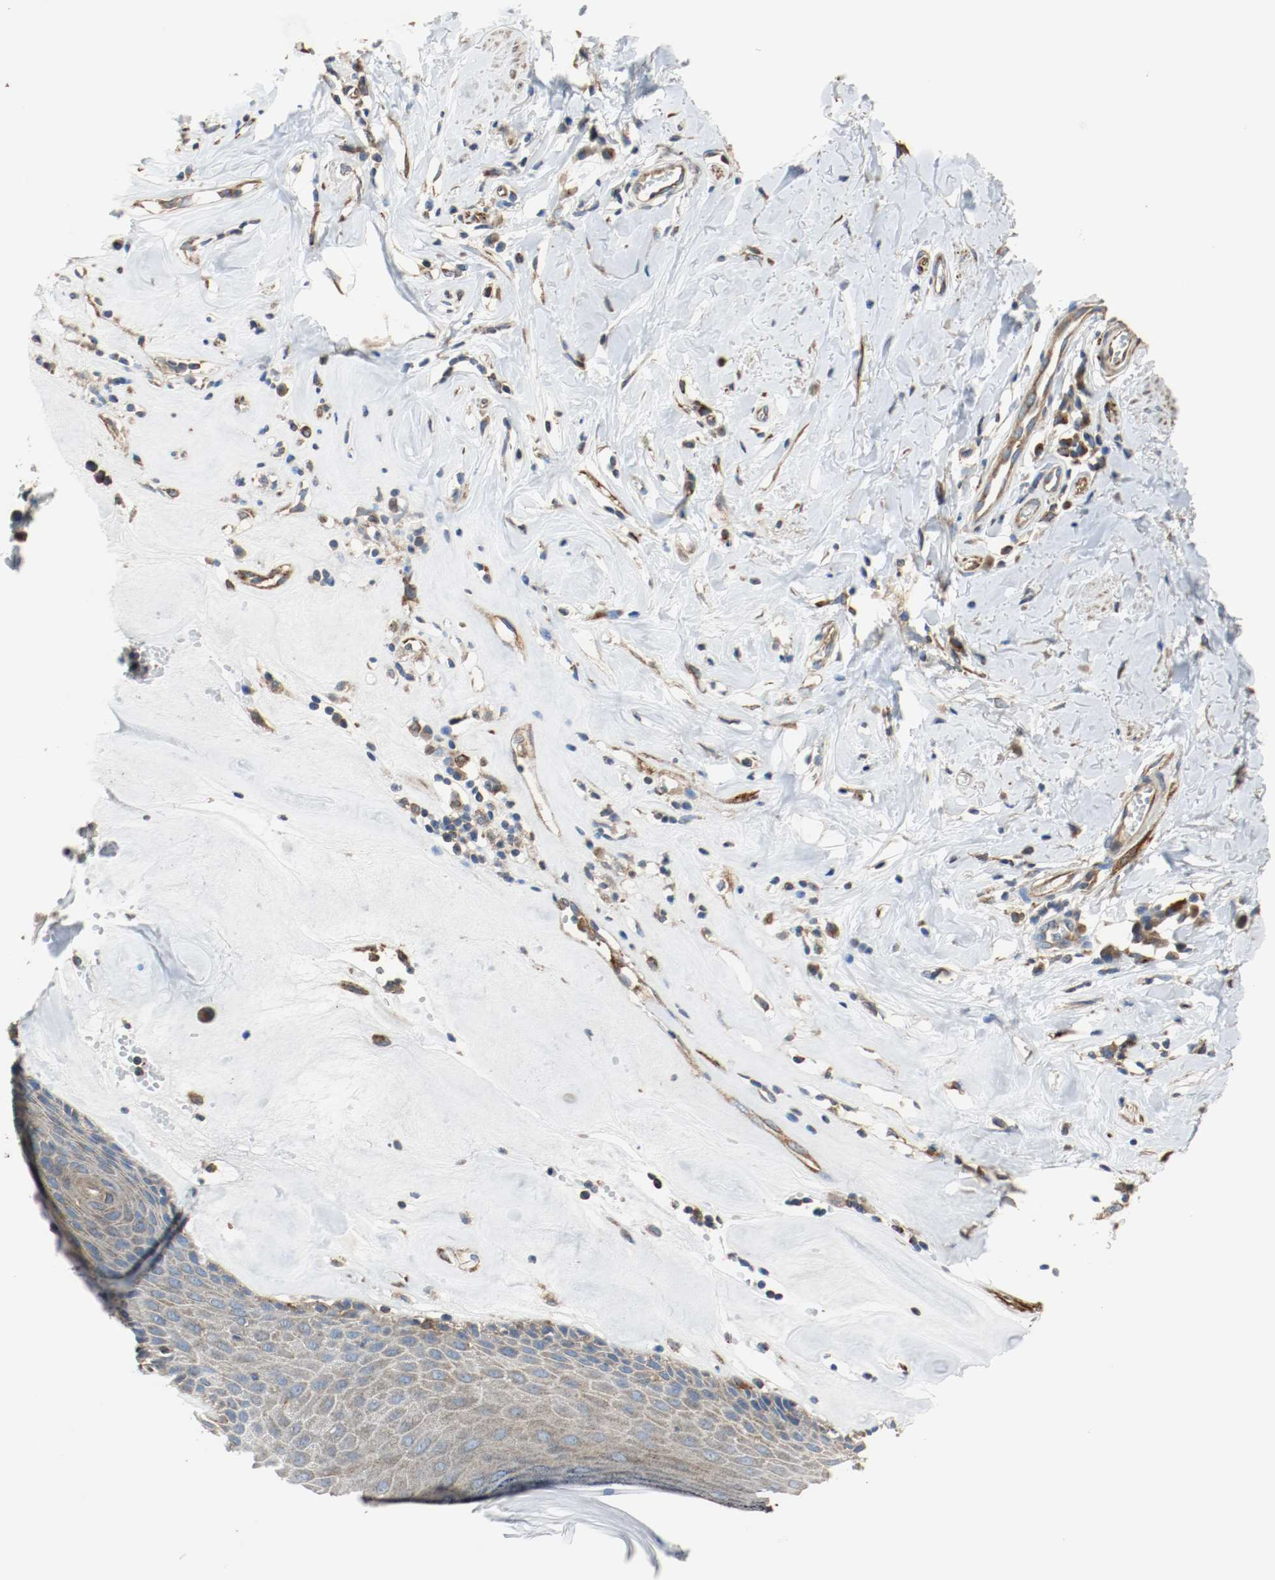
{"staining": {"intensity": "moderate", "quantity": ">75%", "location": "cytoplasmic/membranous"}, "tissue": "skin", "cell_type": "Epidermal cells", "image_type": "normal", "snomed": [{"axis": "morphology", "description": "Normal tissue, NOS"}, {"axis": "morphology", "description": "Inflammation, NOS"}, {"axis": "topography", "description": "Vulva"}], "caption": "This is an image of immunohistochemistry staining of benign skin, which shows moderate expression in the cytoplasmic/membranous of epidermal cells.", "gene": "TUBA3D", "patient": {"sex": "female", "age": 84}}